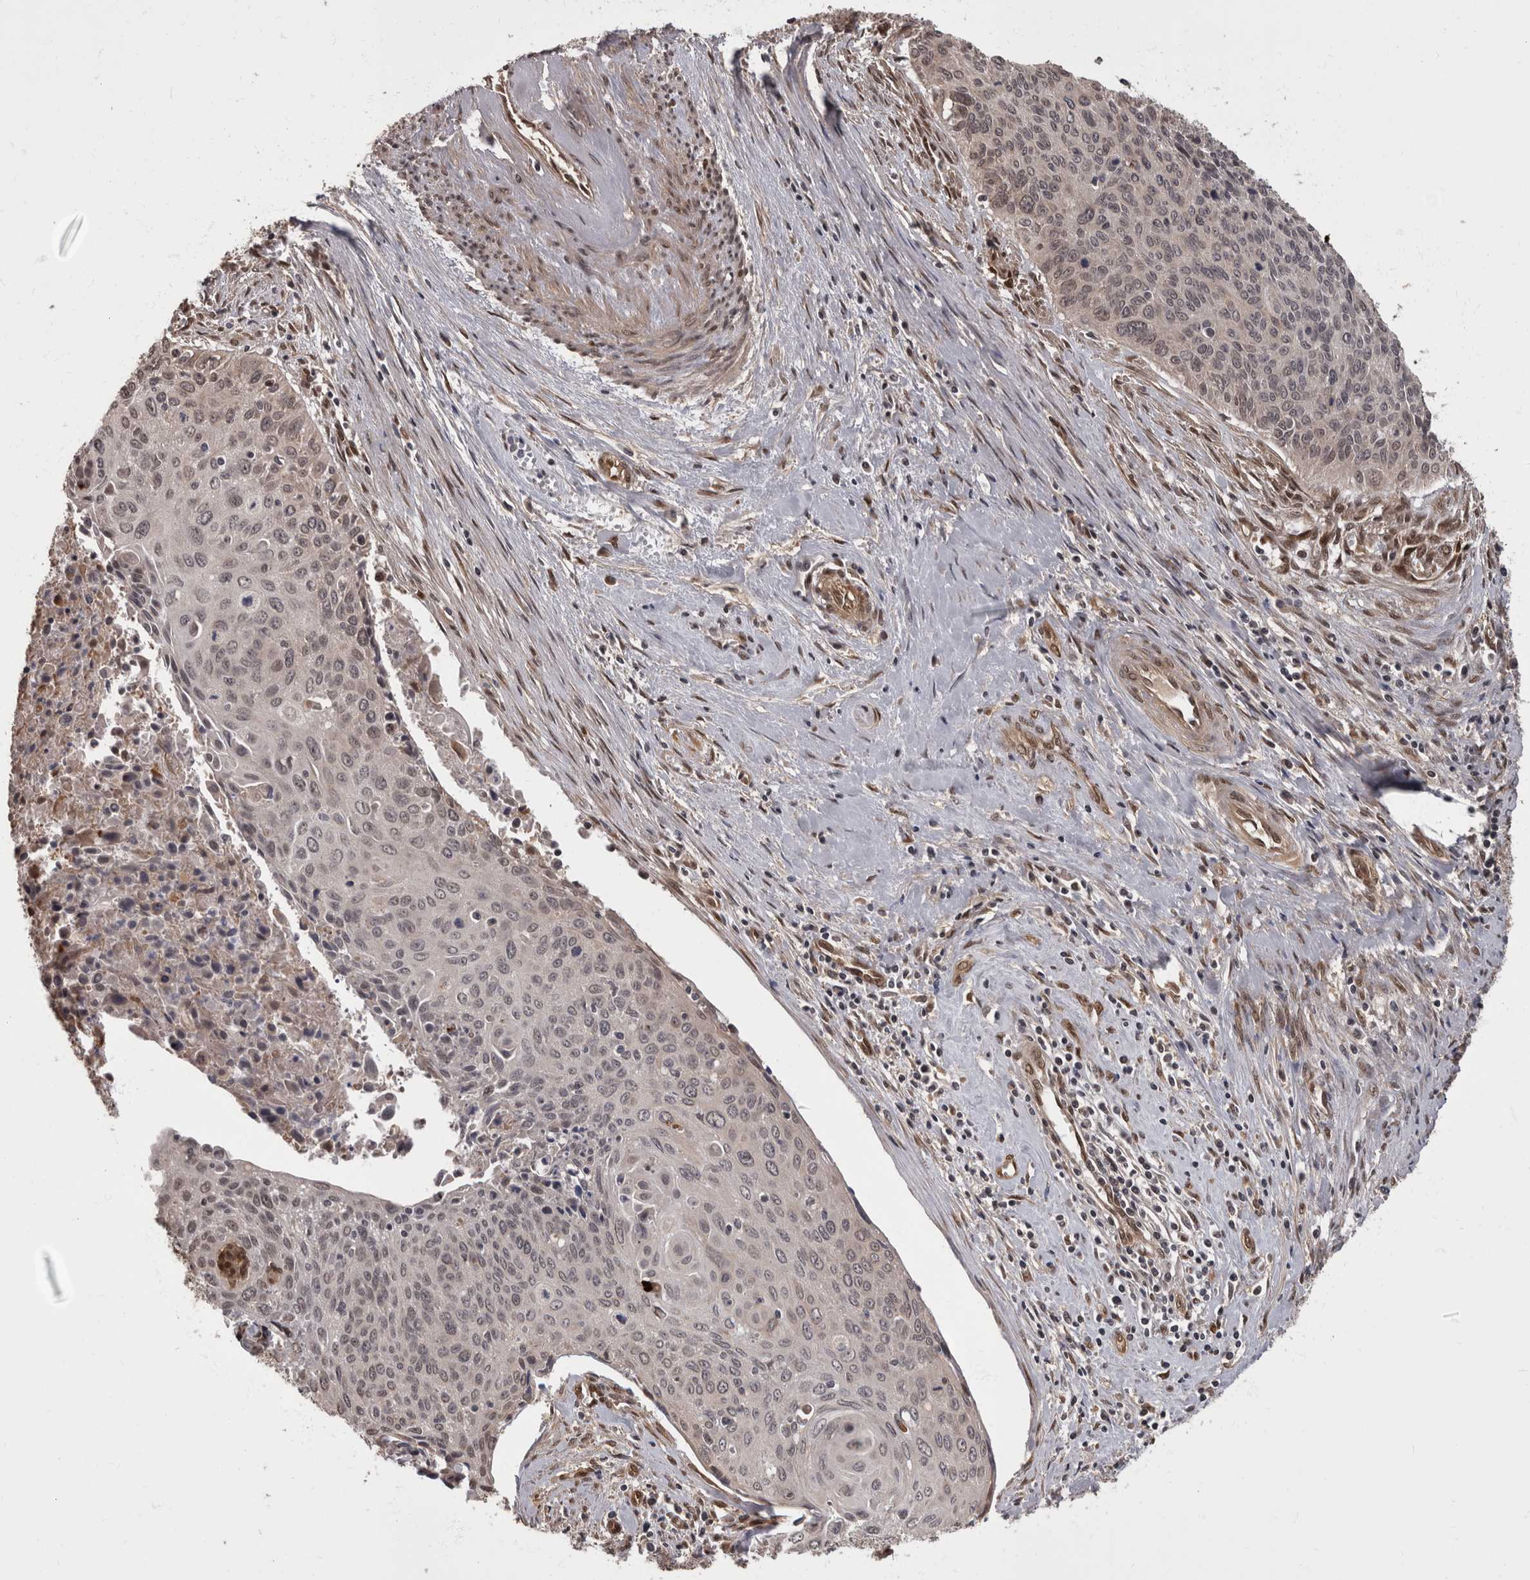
{"staining": {"intensity": "weak", "quantity": "25%-75%", "location": "nuclear"}, "tissue": "cervical cancer", "cell_type": "Tumor cells", "image_type": "cancer", "snomed": [{"axis": "morphology", "description": "Squamous cell carcinoma, NOS"}, {"axis": "topography", "description": "Cervix"}], "caption": "Immunohistochemistry (IHC) micrograph of neoplastic tissue: cervical squamous cell carcinoma stained using immunohistochemistry exhibits low levels of weak protein expression localized specifically in the nuclear of tumor cells, appearing as a nuclear brown color.", "gene": "AKT3", "patient": {"sex": "female", "age": 55}}